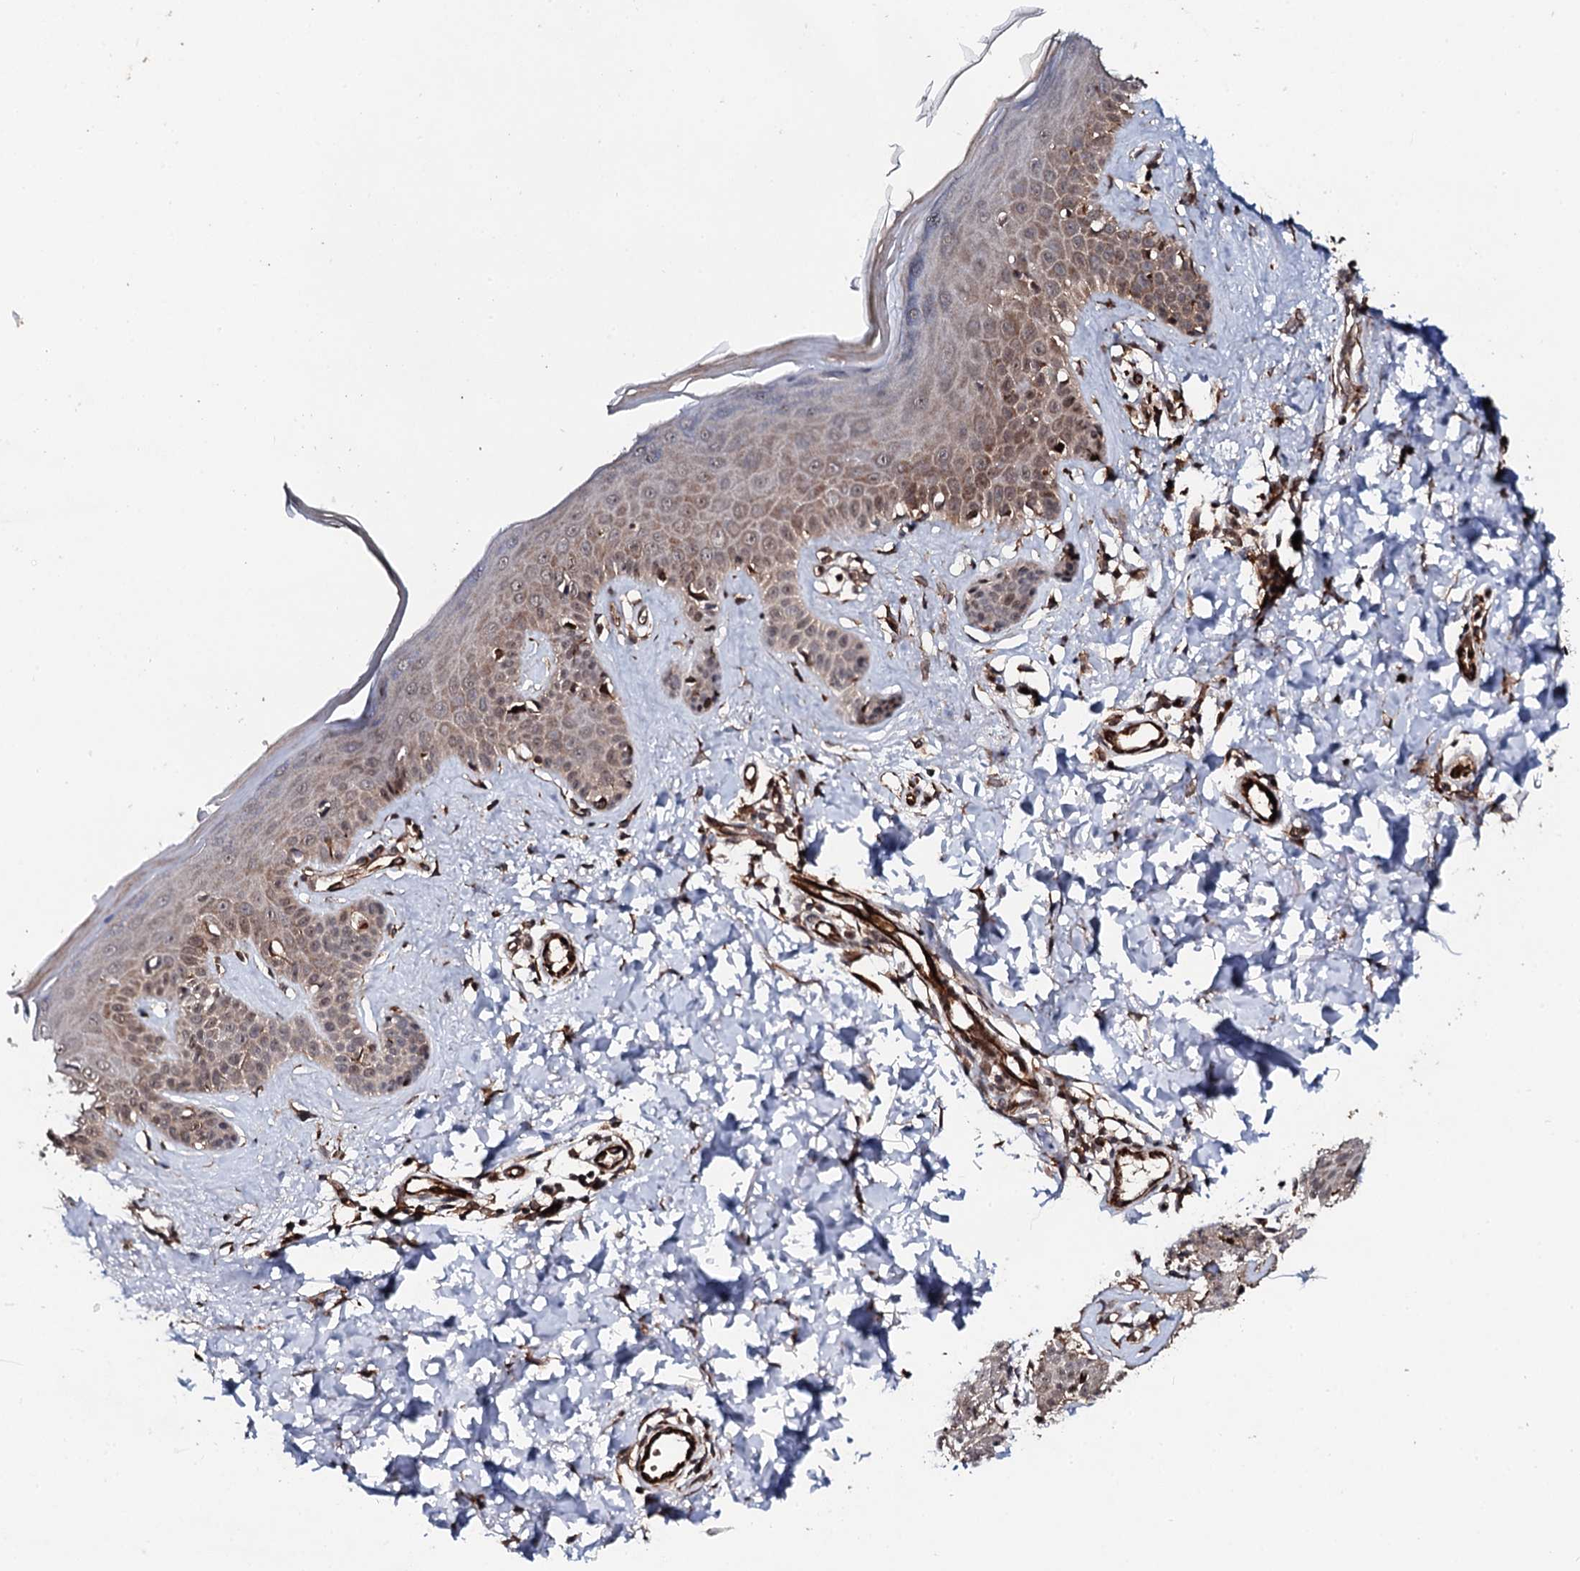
{"staining": {"intensity": "strong", "quantity": ">75%", "location": "cytoplasmic/membranous"}, "tissue": "skin", "cell_type": "Fibroblasts", "image_type": "normal", "snomed": [{"axis": "morphology", "description": "Normal tissue, NOS"}, {"axis": "topography", "description": "Skin"}], "caption": "Strong cytoplasmic/membranous protein staining is identified in approximately >75% of fibroblasts in skin. (IHC, brightfield microscopy, high magnification).", "gene": "FAM111A", "patient": {"sex": "female", "age": 58}}